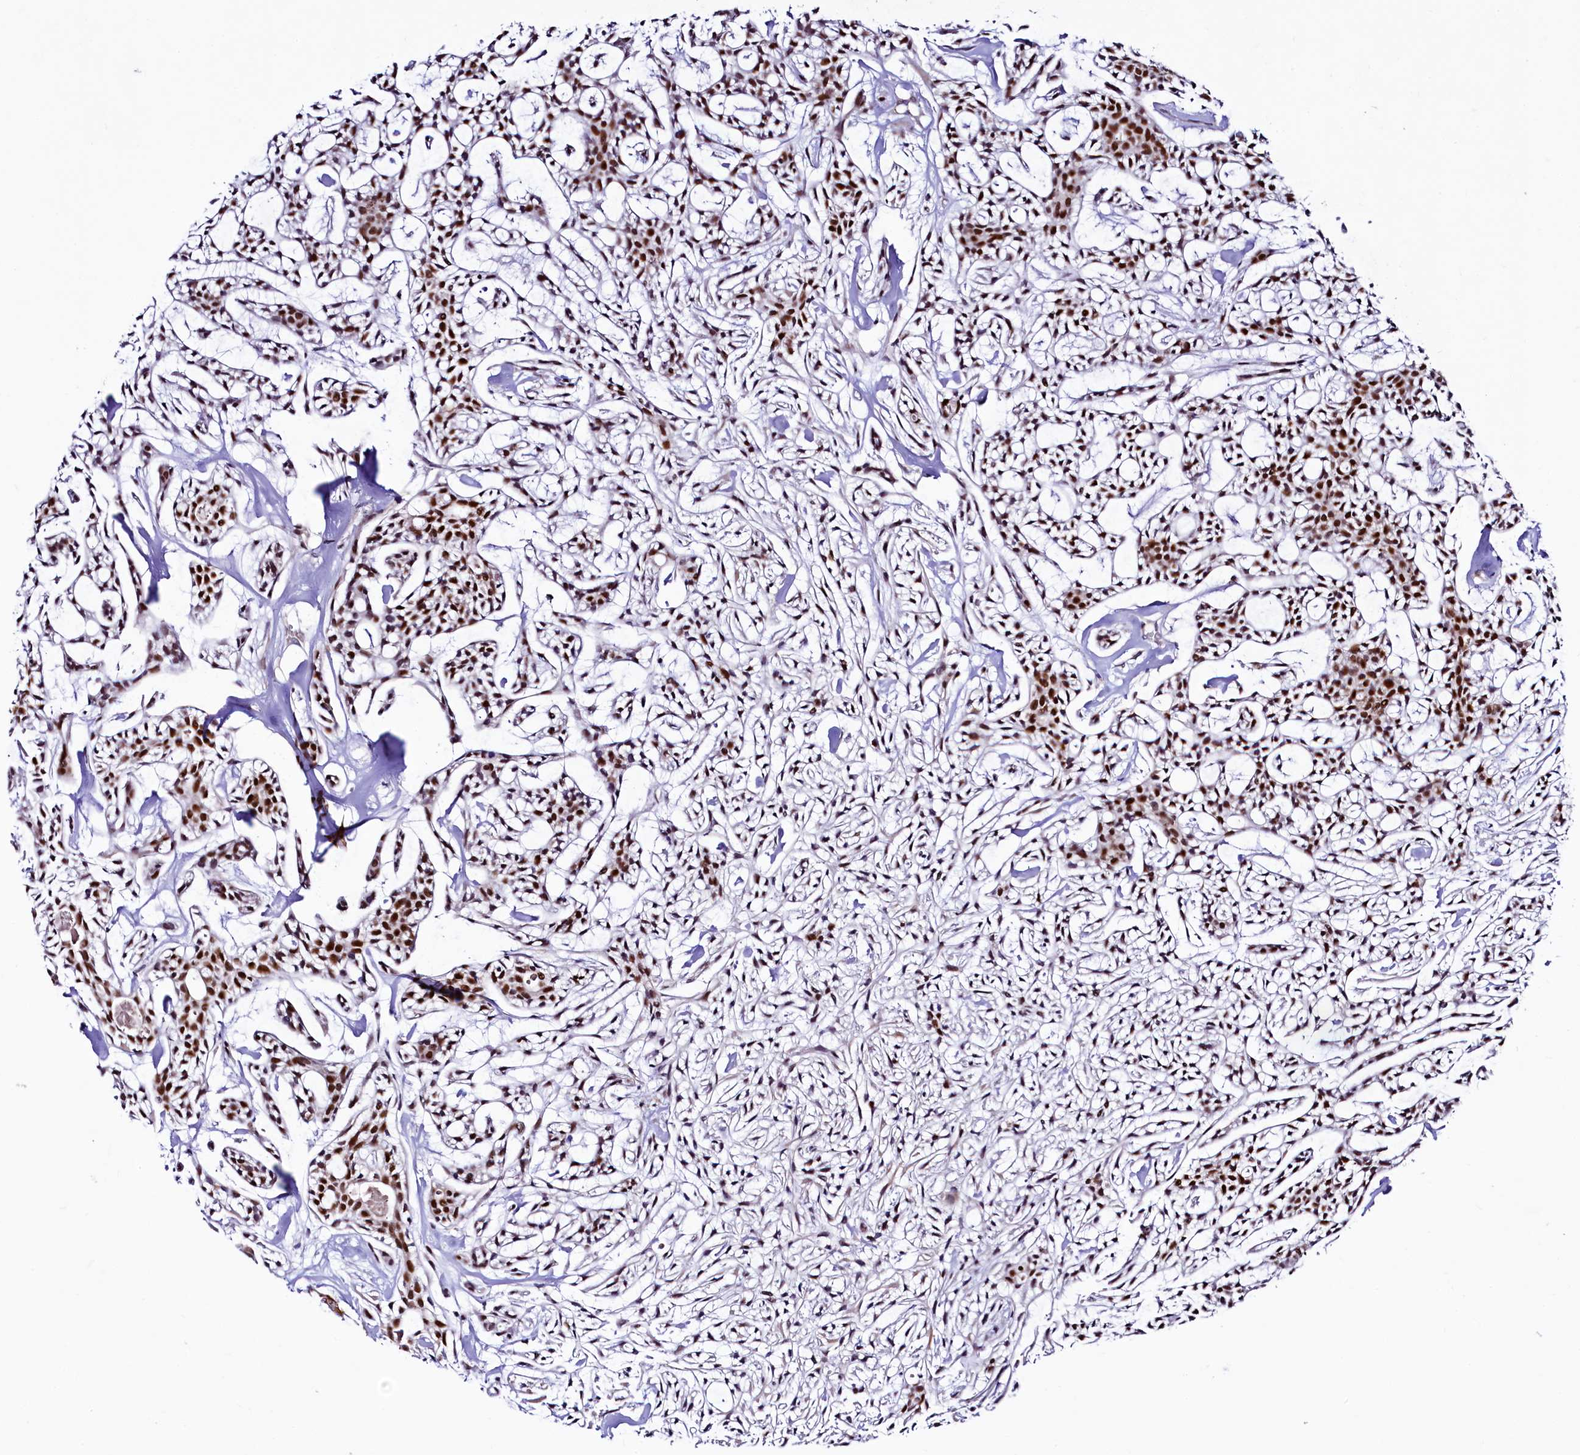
{"staining": {"intensity": "strong", "quantity": ">75%", "location": "nuclear"}, "tissue": "head and neck cancer", "cell_type": "Tumor cells", "image_type": "cancer", "snomed": [{"axis": "morphology", "description": "Adenocarcinoma, NOS"}, {"axis": "topography", "description": "Salivary gland"}, {"axis": "topography", "description": "Head-Neck"}], "caption": "Brown immunohistochemical staining in head and neck cancer exhibits strong nuclear positivity in approximately >75% of tumor cells.", "gene": "LEUTX", "patient": {"sex": "male", "age": 55}}